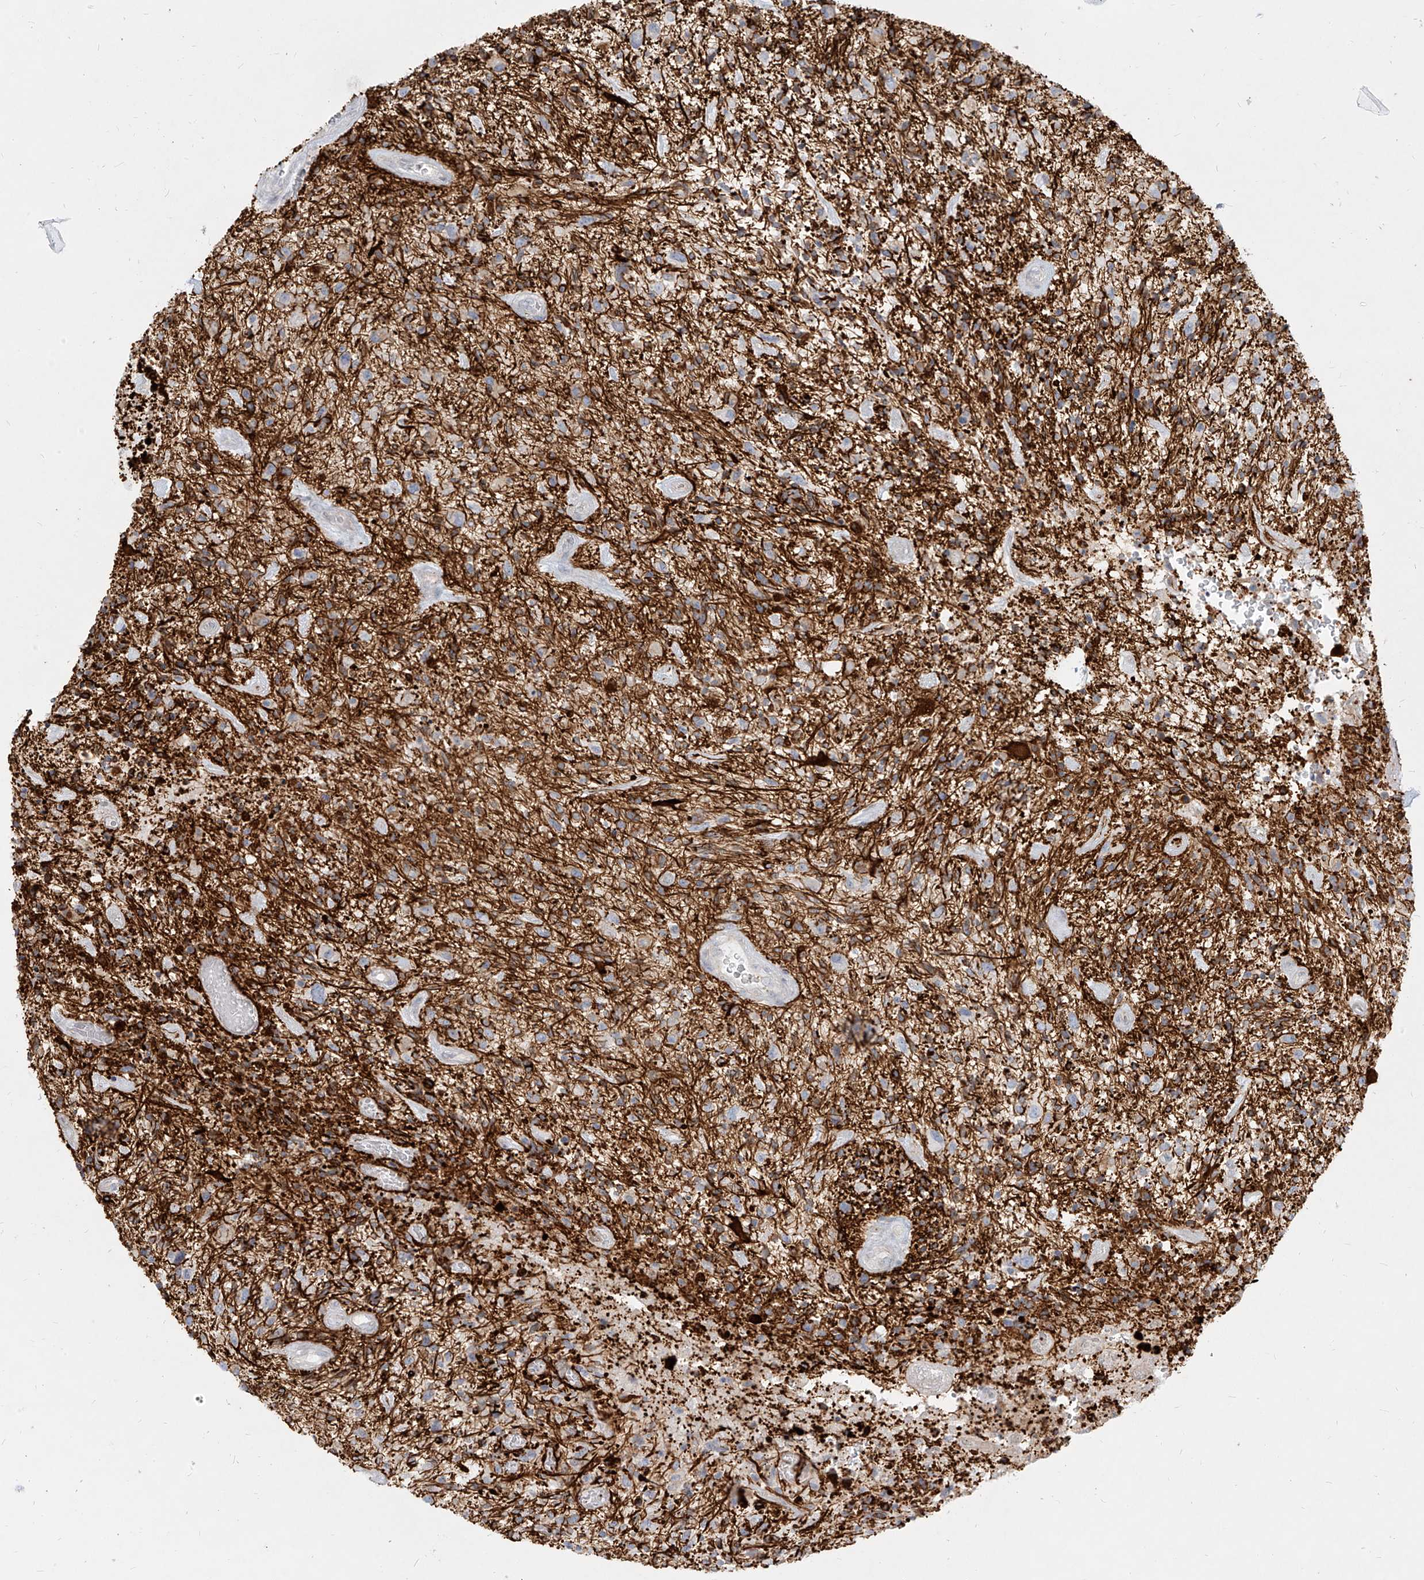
{"staining": {"intensity": "negative", "quantity": "none", "location": "none"}, "tissue": "glioma", "cell_type": "Tumor cells", "image_type": "cancer", "snomed": [{"axis": "morphology", "description": "Glioma, malignant, High grade"}, {"axis": "topography", "description": "Brain"}], "caption": "Malignant high-grade glioma stained for a protein using immunohistochemistry demonstrates no expression tumor cells.", "gene": "ITPKB", "patient": {"sex": "male", "age": 47}}